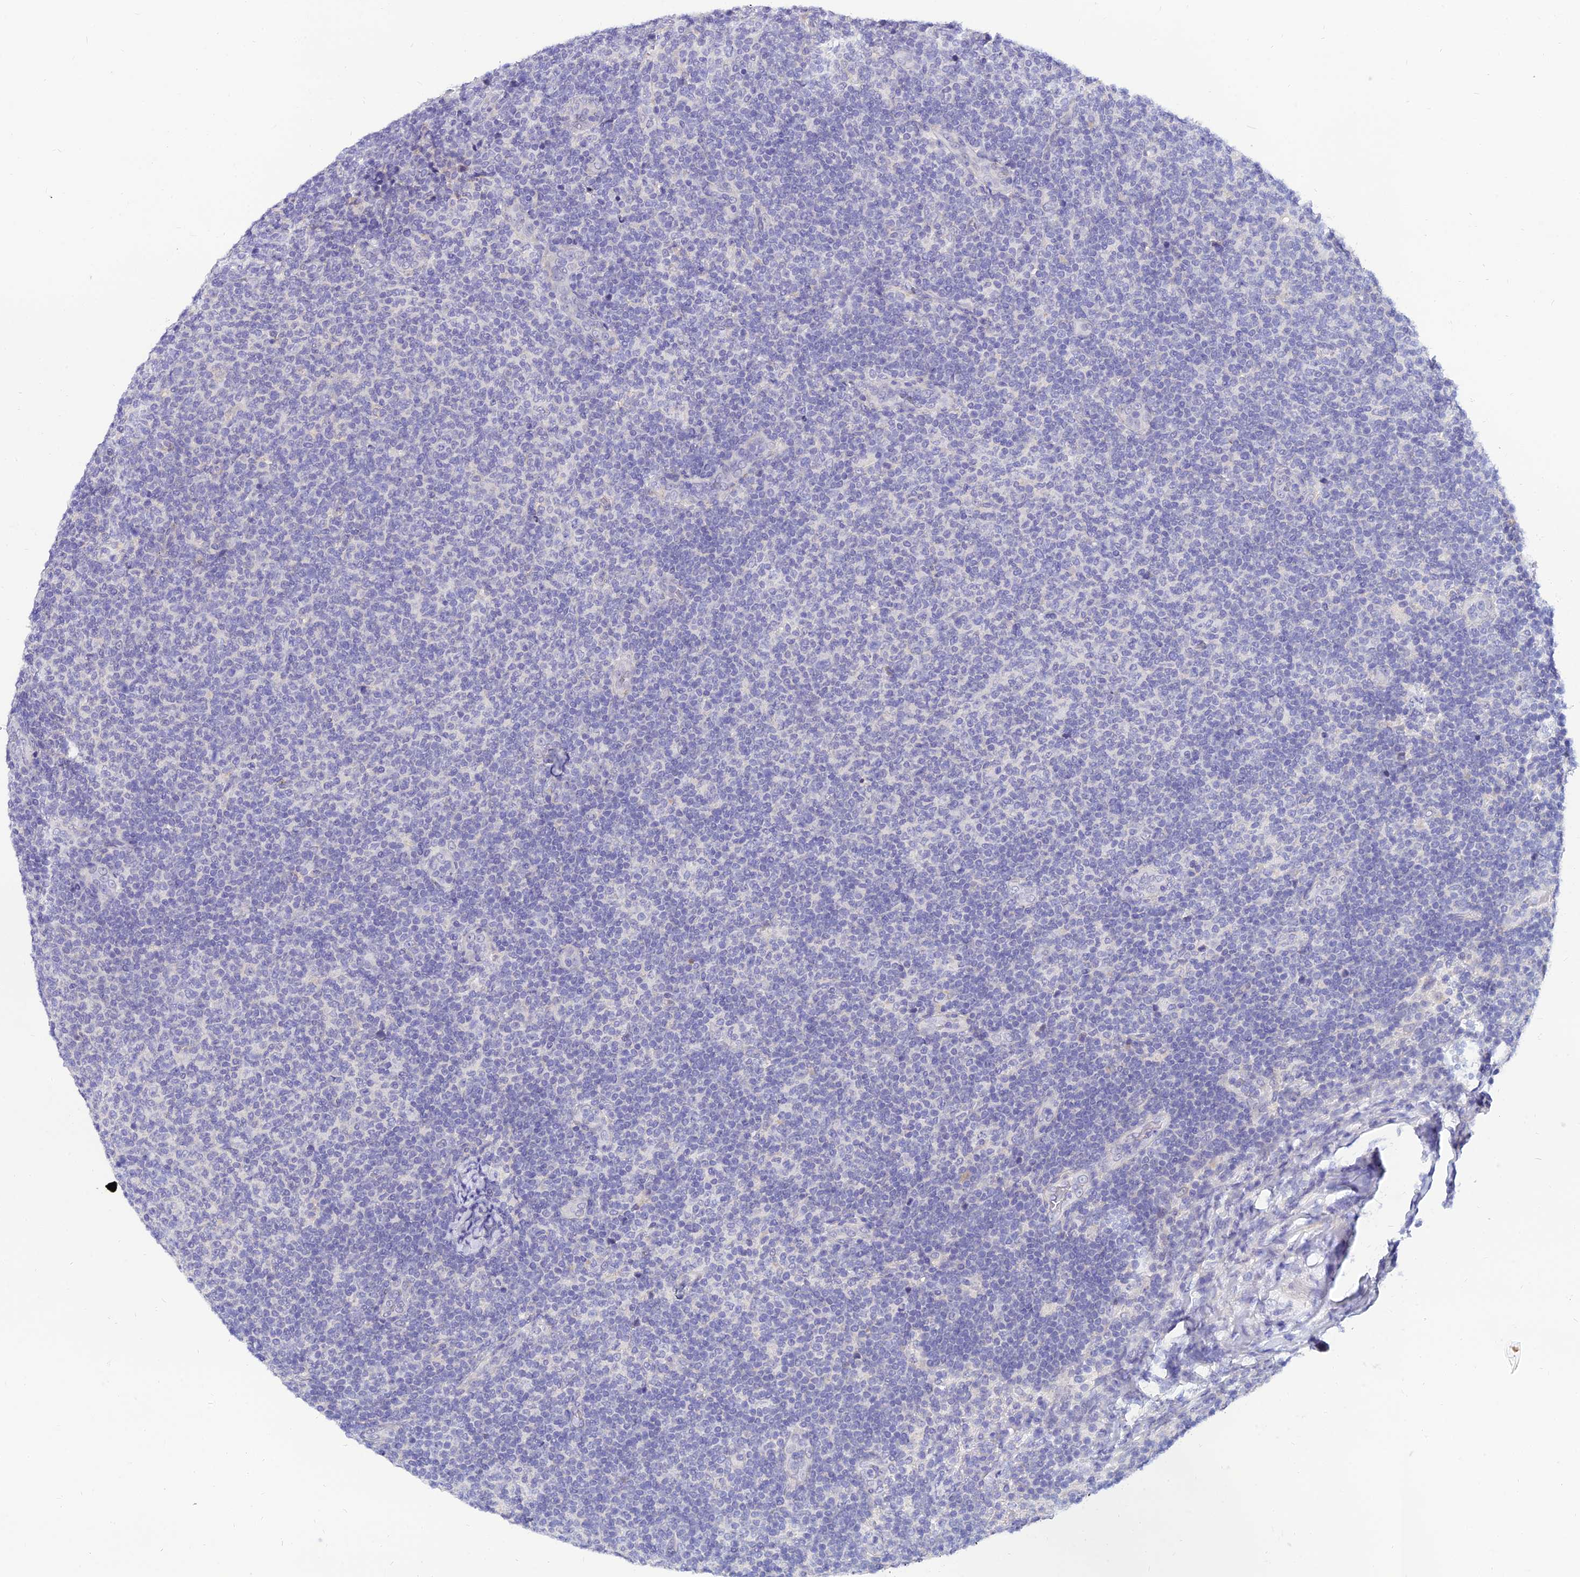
{"staining": {"intensity": "negative", "quantity": "none", "location": "none"}, "tissue": "lymphoma", "cell_type": "Tumor cells", "image_type": "cancer", "snomed": [{"axis": "morphology", "description": "Malignant lymphoma, non-Hodgkin's type, Low grade"}, {"axis": "topography", "description": "Lymph node"}], "caption": "DAB (3,3'-diaminobenzidine) immunohistochemical staining of human lymphoma displays no significant staining in tumor cells. (DAB immunohistochemistry (IHC) visualized using brightfield microscopy, high magnification).", "gene": "TMEM161B", "patient": {"sex": "male", "age": 66}}